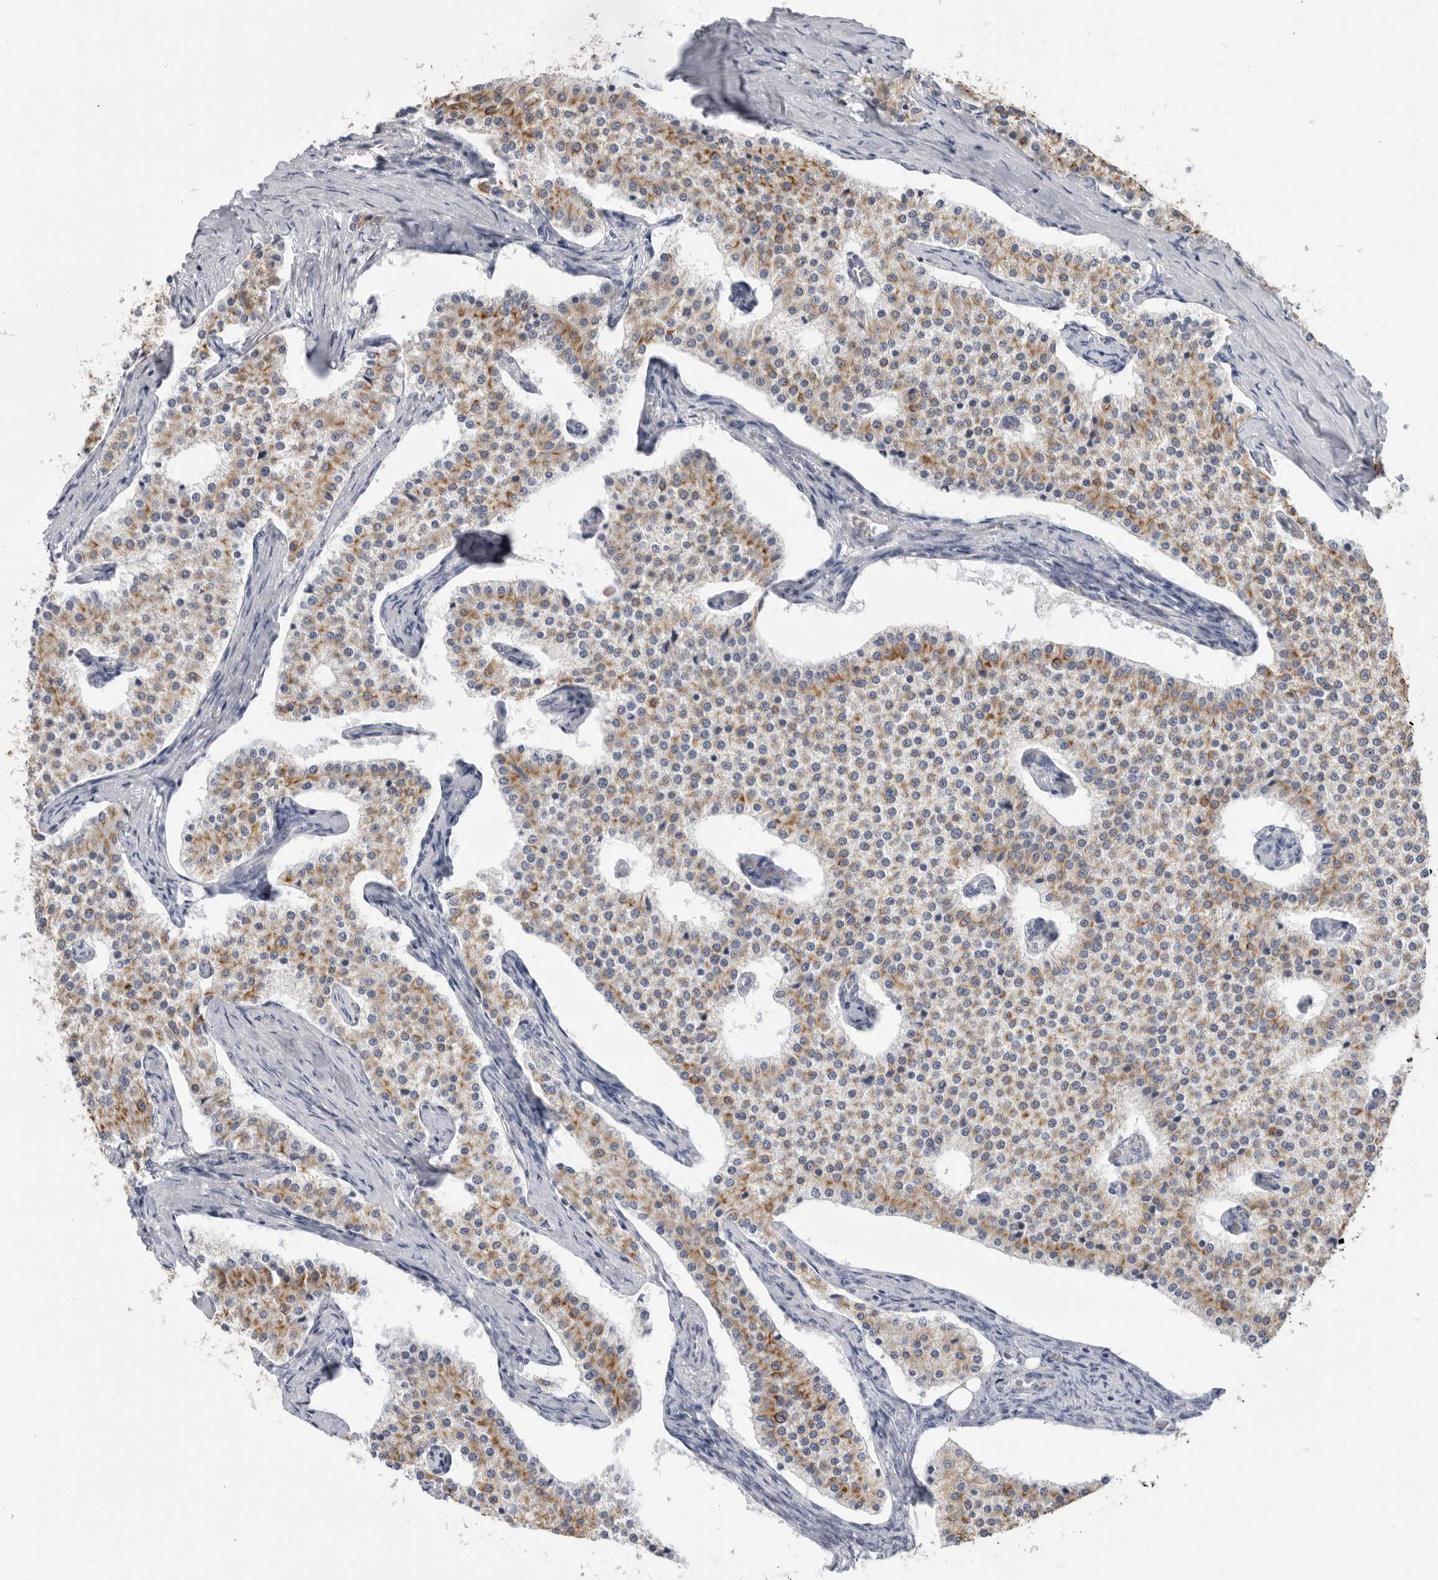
{"staining": {"intensity": "moderate", "quantity": ">75%", "location": "cytoplasmic/membranous"}, "tissue": "carcinoid", "cell_type": "Tumor cells", "image_type": "cancer", "snomed": [{"axis": "morphology", "description": "Carcinoid, malignant, NOS"}, {"axis": "topography", "description": "Colon"}], "caption": "An image showing moderate cytoplasmic/membranous staining in about >75% of tumor cells in malignant carcinoid, as visualized by brown immunohistochemical staining.", "gene": "MTFR1L", "patient": {"sex": "female", "age": 52}}